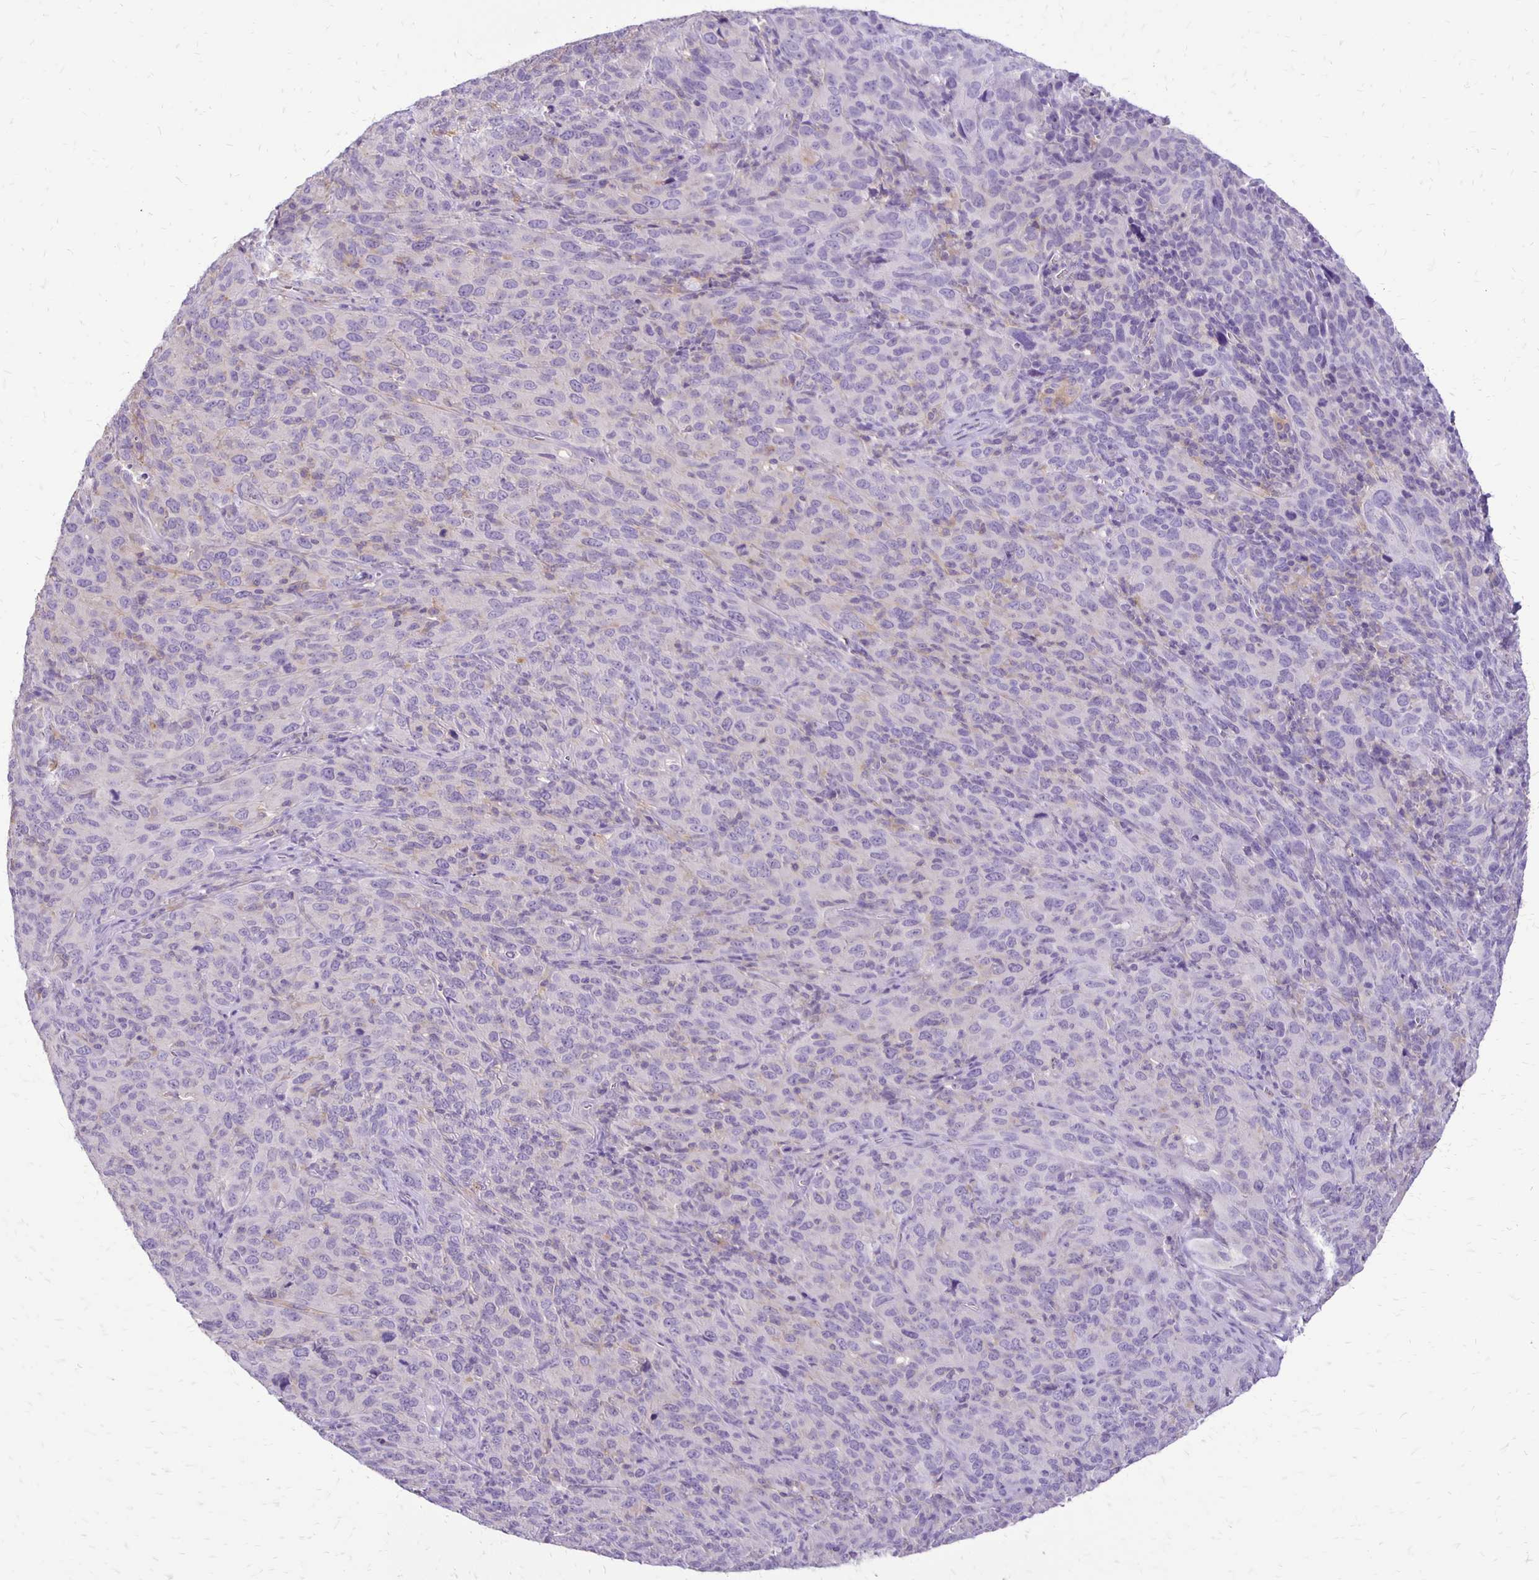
{"staining": {"intensity": "negative", "quantity": "none", "location": "none"}, "tissue": "cervical cancer", "cell_type": "Tumor cells", "image_type": "cancer", "snomed": [{"axis": "morphology", "description": "Normal tissue, NOS"}, {"axis": "morphology", "description": "Squamous cell carcinoma, NOS"}, {"axis": "topography", "description": "Cervix"}], "caption": "Immunohistochemistry of cervical cancer (squamous cell carcinoma) demonstrates no positivity in tumor cells.", "gene": "ANKRD45", "patient": {"sex": "female", "age": 51}}